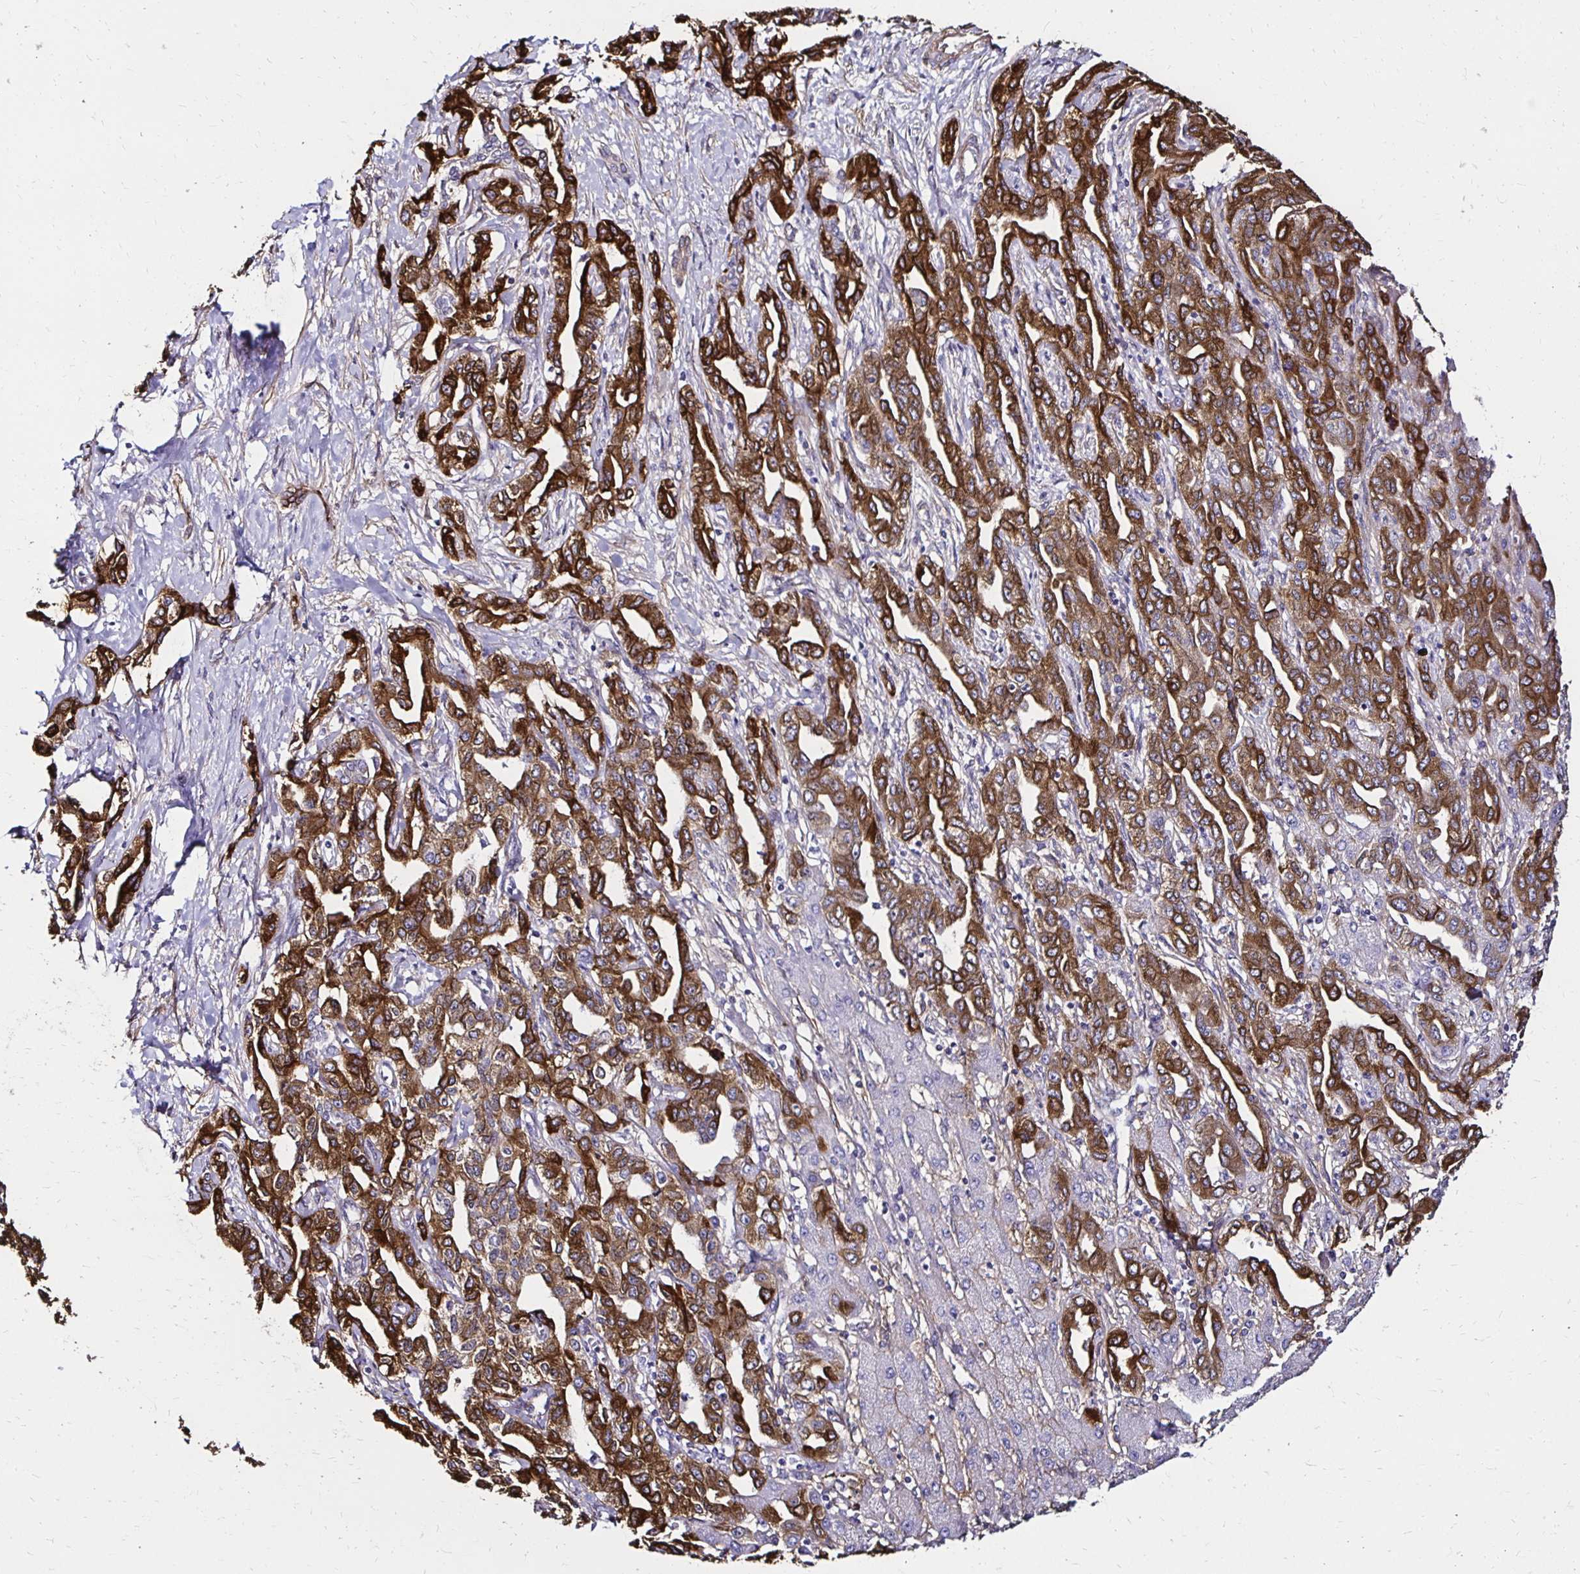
{"staining": {"intensity": "strong", "quantity": ">75%", "location": "cytoplasmic/membranous"}, "tissue": "liver cancer", "cell_type": "Tumor cells", "image_type": "cancer", "snomed": [{"axis": "morphology", "description": "Cholangiocarcinoma"}, {"axis": "topography", "description": "Liver"}], "caption": "Liver cancer (cholangiocarcinoma) tissue exhibits strong cytoplasmic/membranous staining in approximately >75% of tumor cells", "gene": "ITGB1", "patient": {"sex": "male", "age": 59}}